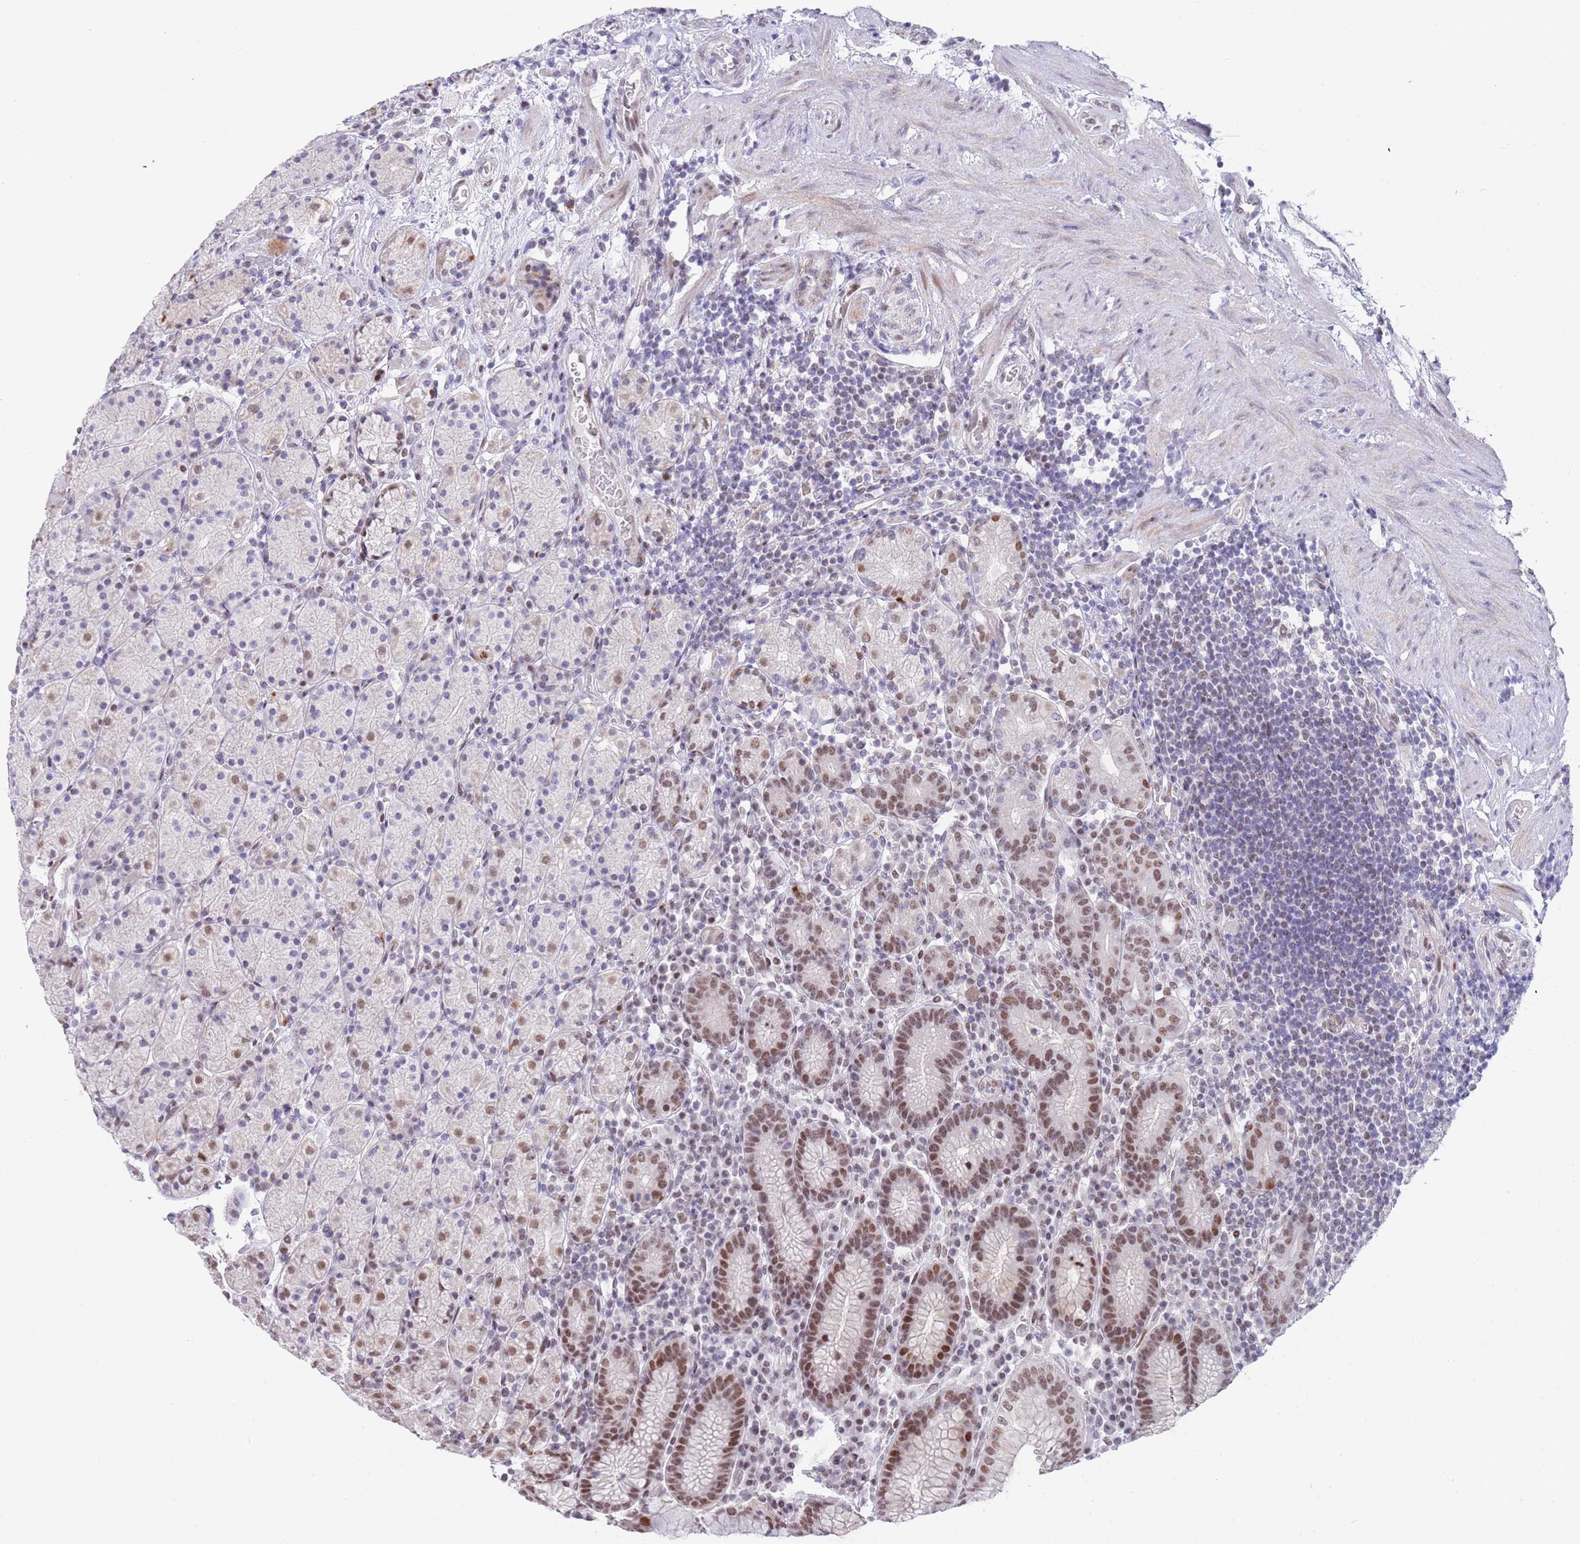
{"staining": {"intensity": "moderate", "quantity": "<25%", "location": "nuclear"}, "tissue": "stomach", "cell_type": "Glandular cells", "image_type": "normal", "snomed": [{"axis": "morphology", "description": "Normal tissue, NOS"}, {"axis": "topography", "description": "Stomach, upper"}, {"axis": "topography", "description": "Stomach"}], "caption": "Immunohistochemistry image of normal stomach: stomach stained using IHC displays low levels of moderate protein expression localized specifically in the nuclear of glandular cells, appearing as a nuclear brown color.", "gene": "ZNF382", "patient": {"sex": "male", "age": 62}}